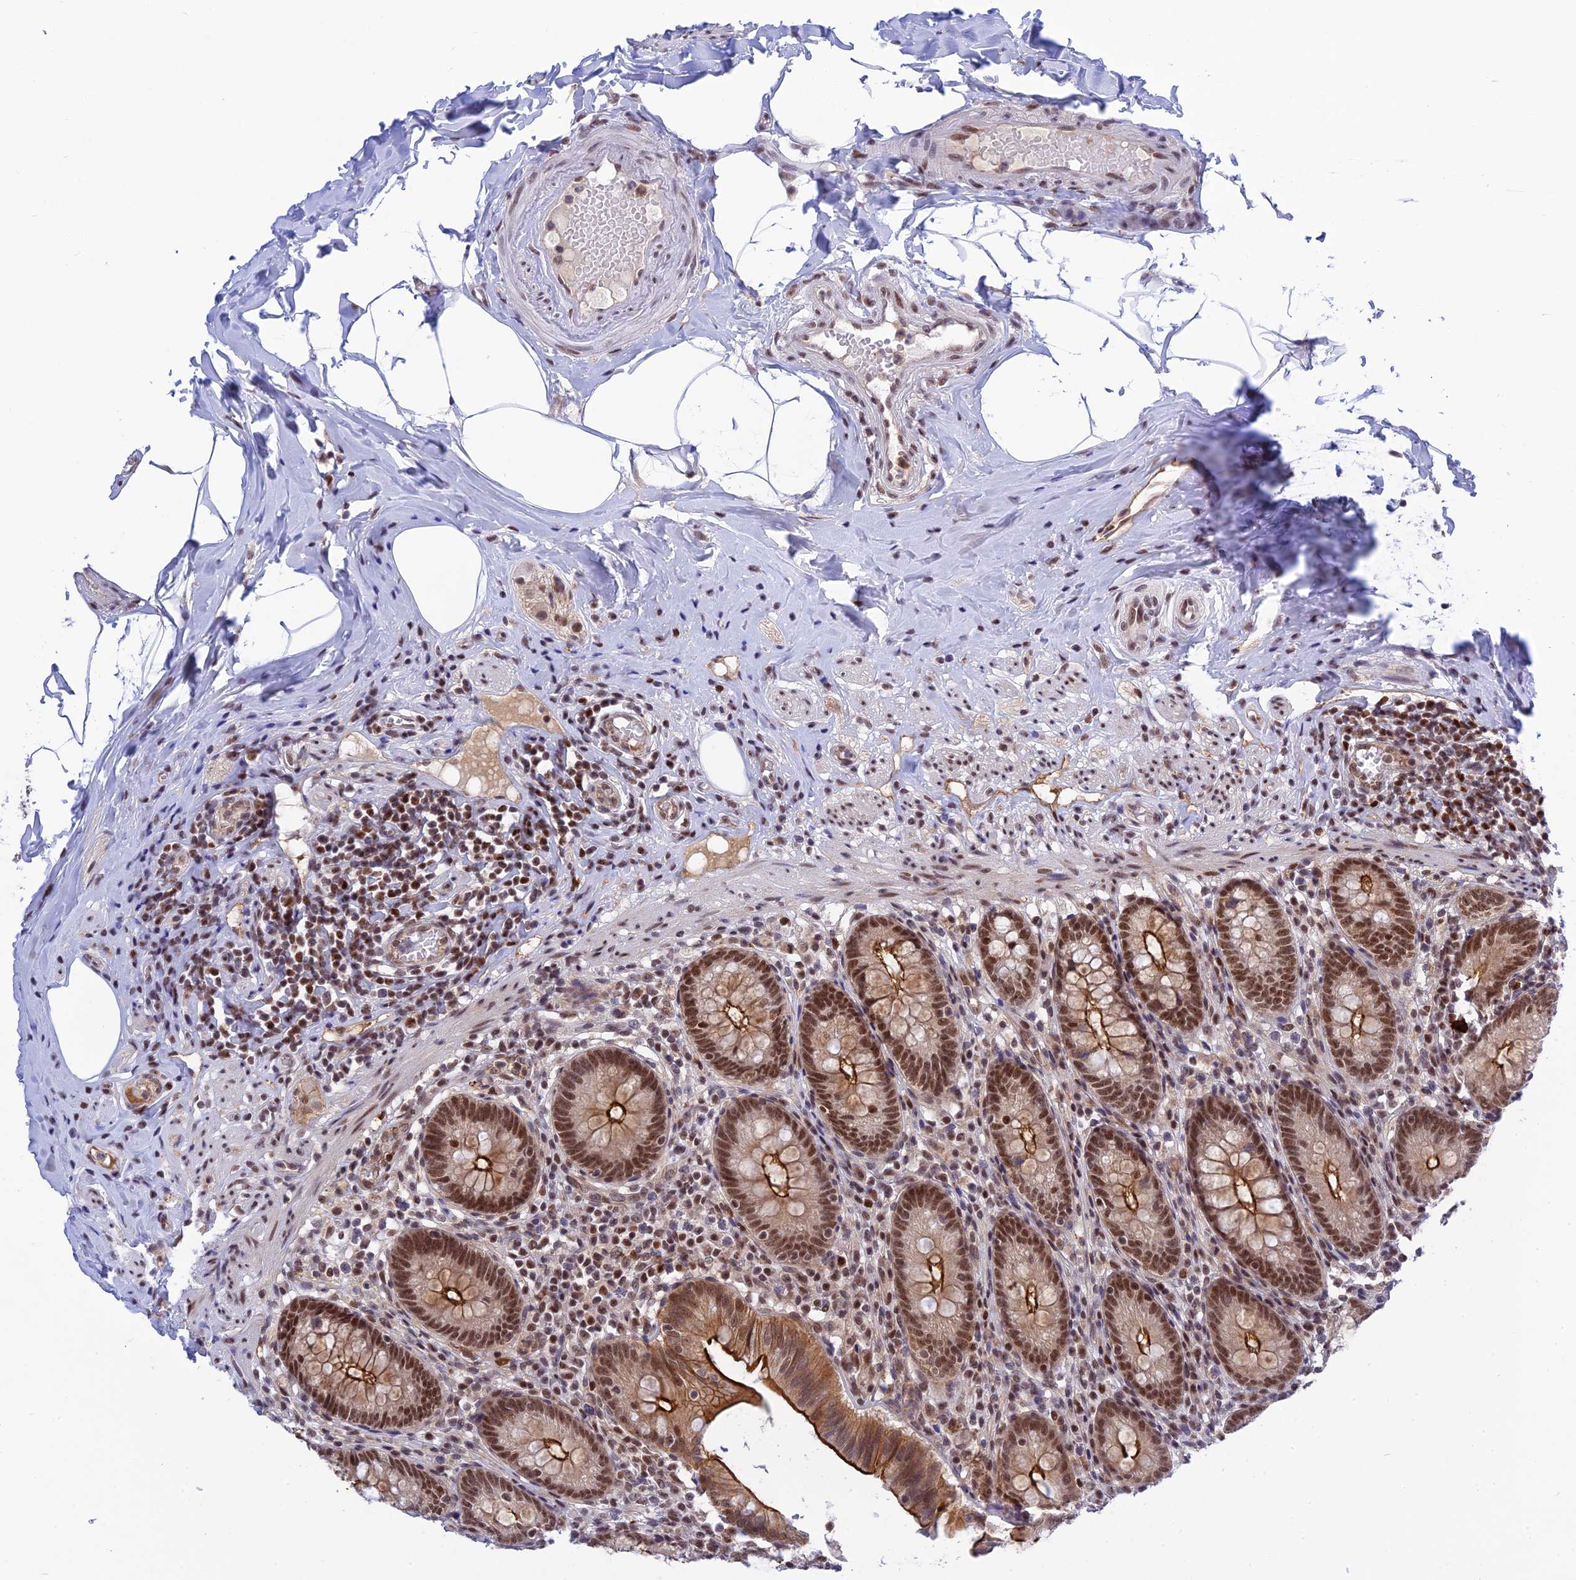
{"staining": {"intensity": "strong", "quantity": ">75%", "location": "cytoplasmic/membranous,nuclear"}, "tissue": "appendix", "cell_type": "Glandular cells", "image_type": "normal", "snomed": [{"axis": "morphology", "description": "Normal tissue, NOS"}, {"axis": "topography", "description": "Appendix"}], "caption": "Immunohistochemical staining of normal human appendix displays >75% levels of strong cytoplasmic/membranous,nuclear protein positivity in about >75% of glandular cells. Using DAB (brown) and hematoxylin (blue) stains, captured at high magnification using brightfield microscopy.", "gene": "TCEA1", "patient": {"sex": "male", "age": 55}}